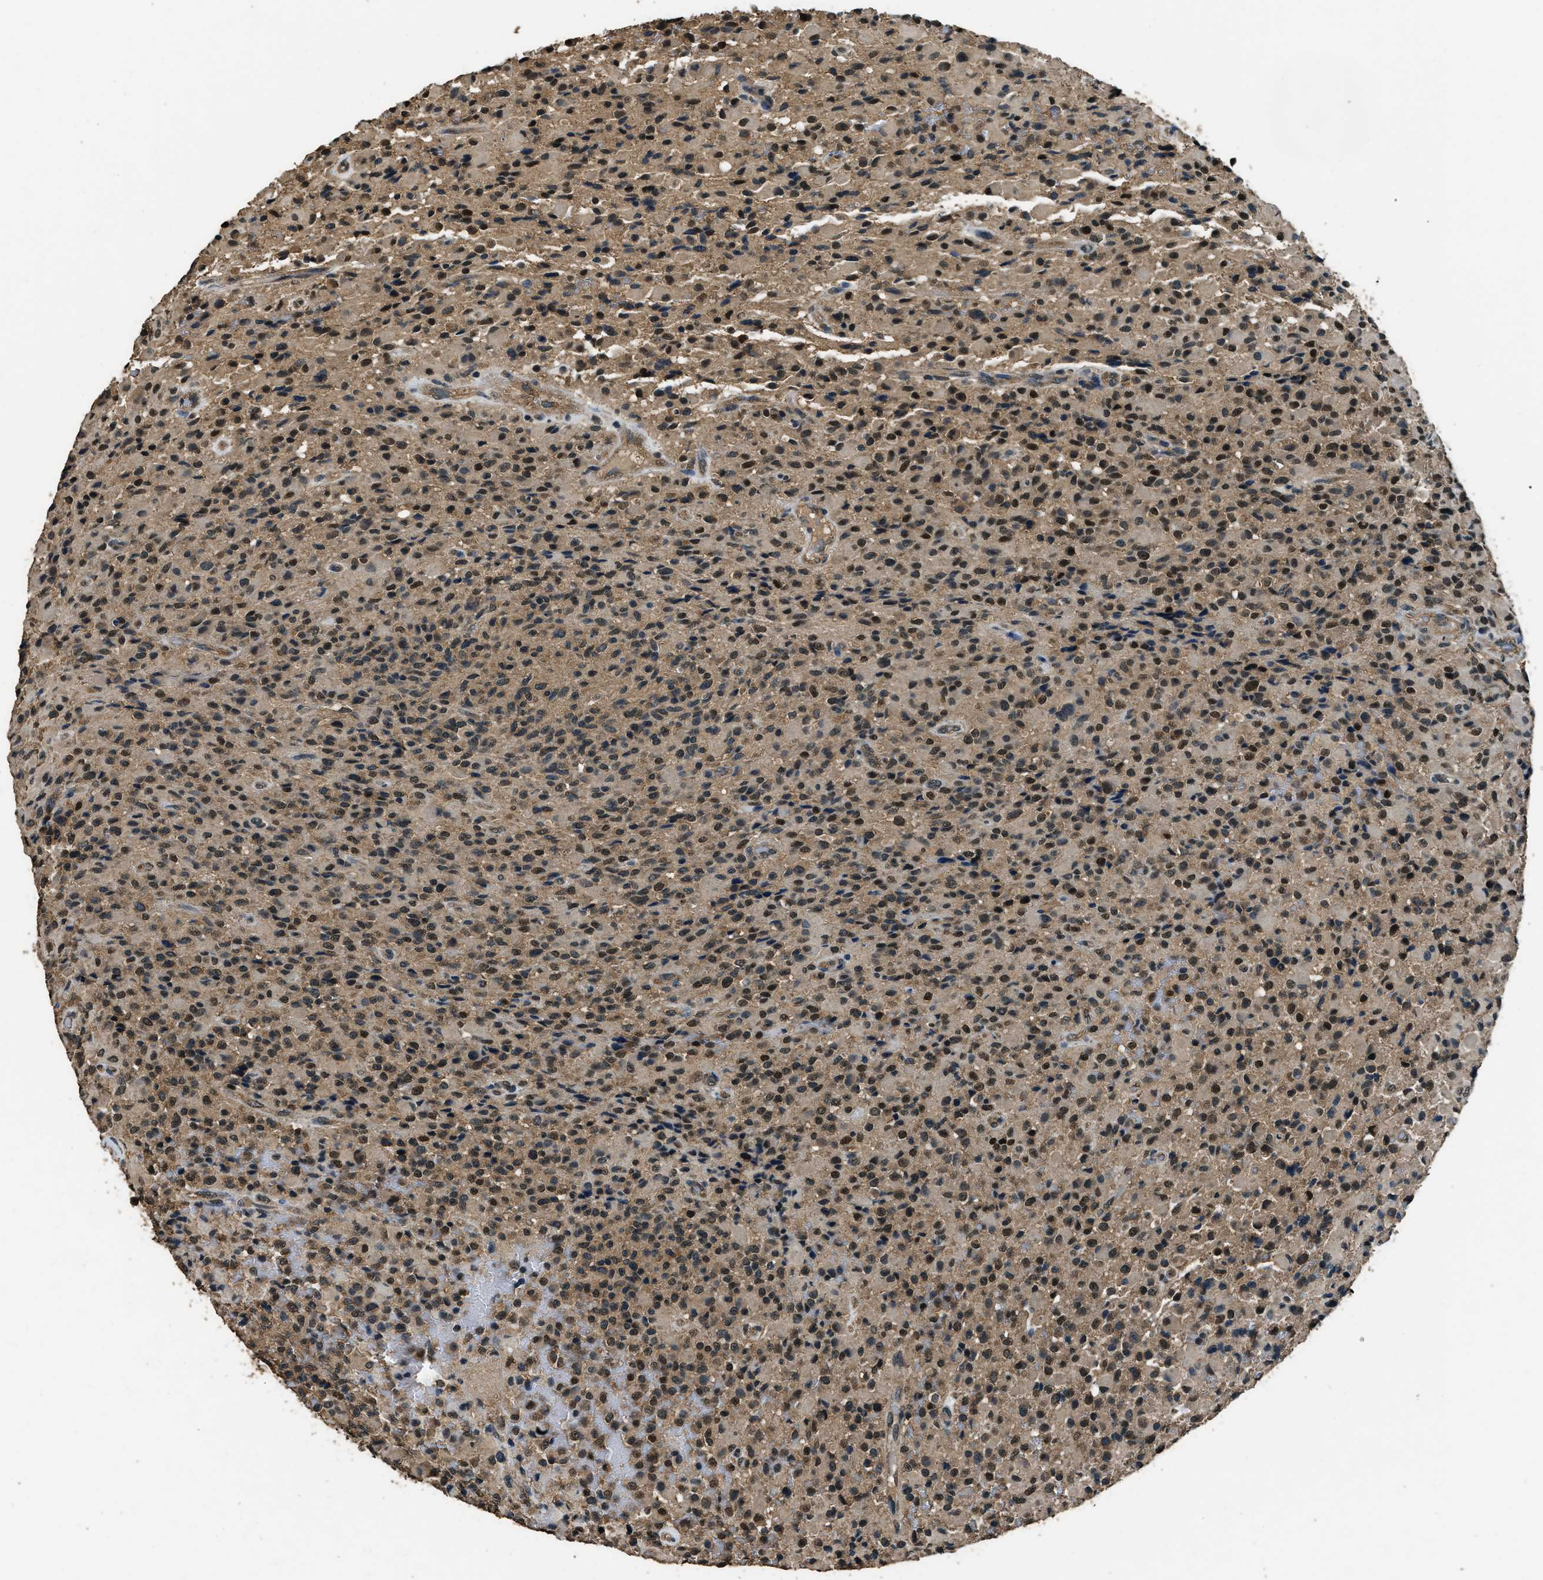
{"staining": {"intensity": "moderate", "quantity": "25%-75%", "location": "cytoplasmic/membranous"}, "tissue": "glioma", "cell_type": "Tumor cells", "image_type": "cancer", "snomed": [{"axis": "morphology", "description": "Glioma, malignant, High grade"}, {"axis": "topography", "description": "Brain"}], "caption": "This is an image of immunohistochemistry (IHC) staining of malignant high-grade glioma, which shows moderate staining in the cytoplasmic/membranous of tumor cells.", "gene": "SALL3", "patient": {"sex": "male", "age": 71}}